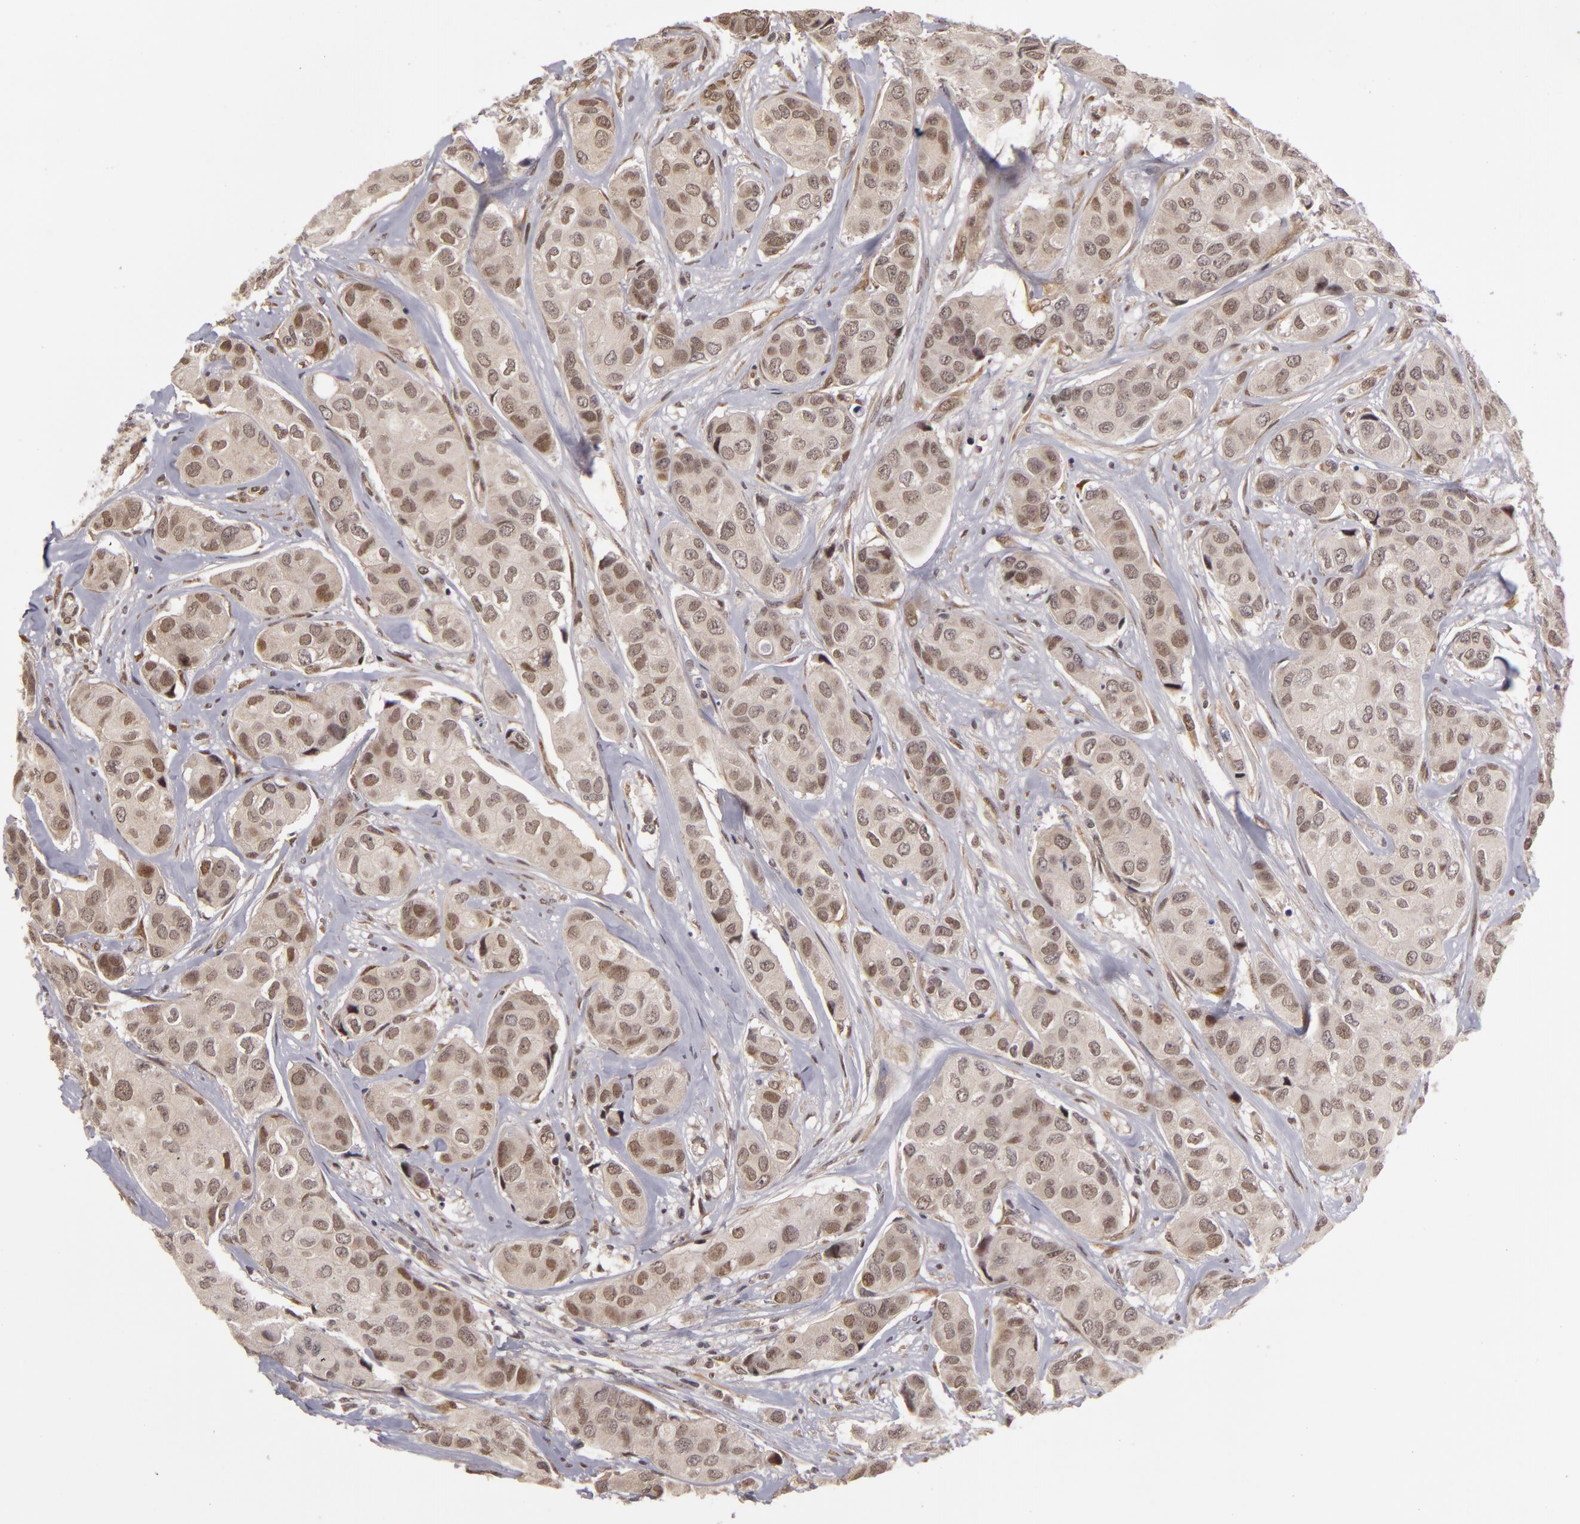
{"staining": {"intensity": "weak", "quantity": ">75%", "location": "nuclear"}, "tissue": "breast cancer", "cell_type": "Tumor cells", "image_type": "cancer", "snomed": [{"axis": "morphology", "description": "Duct carcinoma"}, {"axis": "topography", "description": "Breast"}], "caption": "This image displays immunohistochemistry staining of breast cancer, with low weak nuclear staining in approximately >75% of tumor cells.", "gene": "ZNF133", "patient": {"sex": "female", "age": 68}}